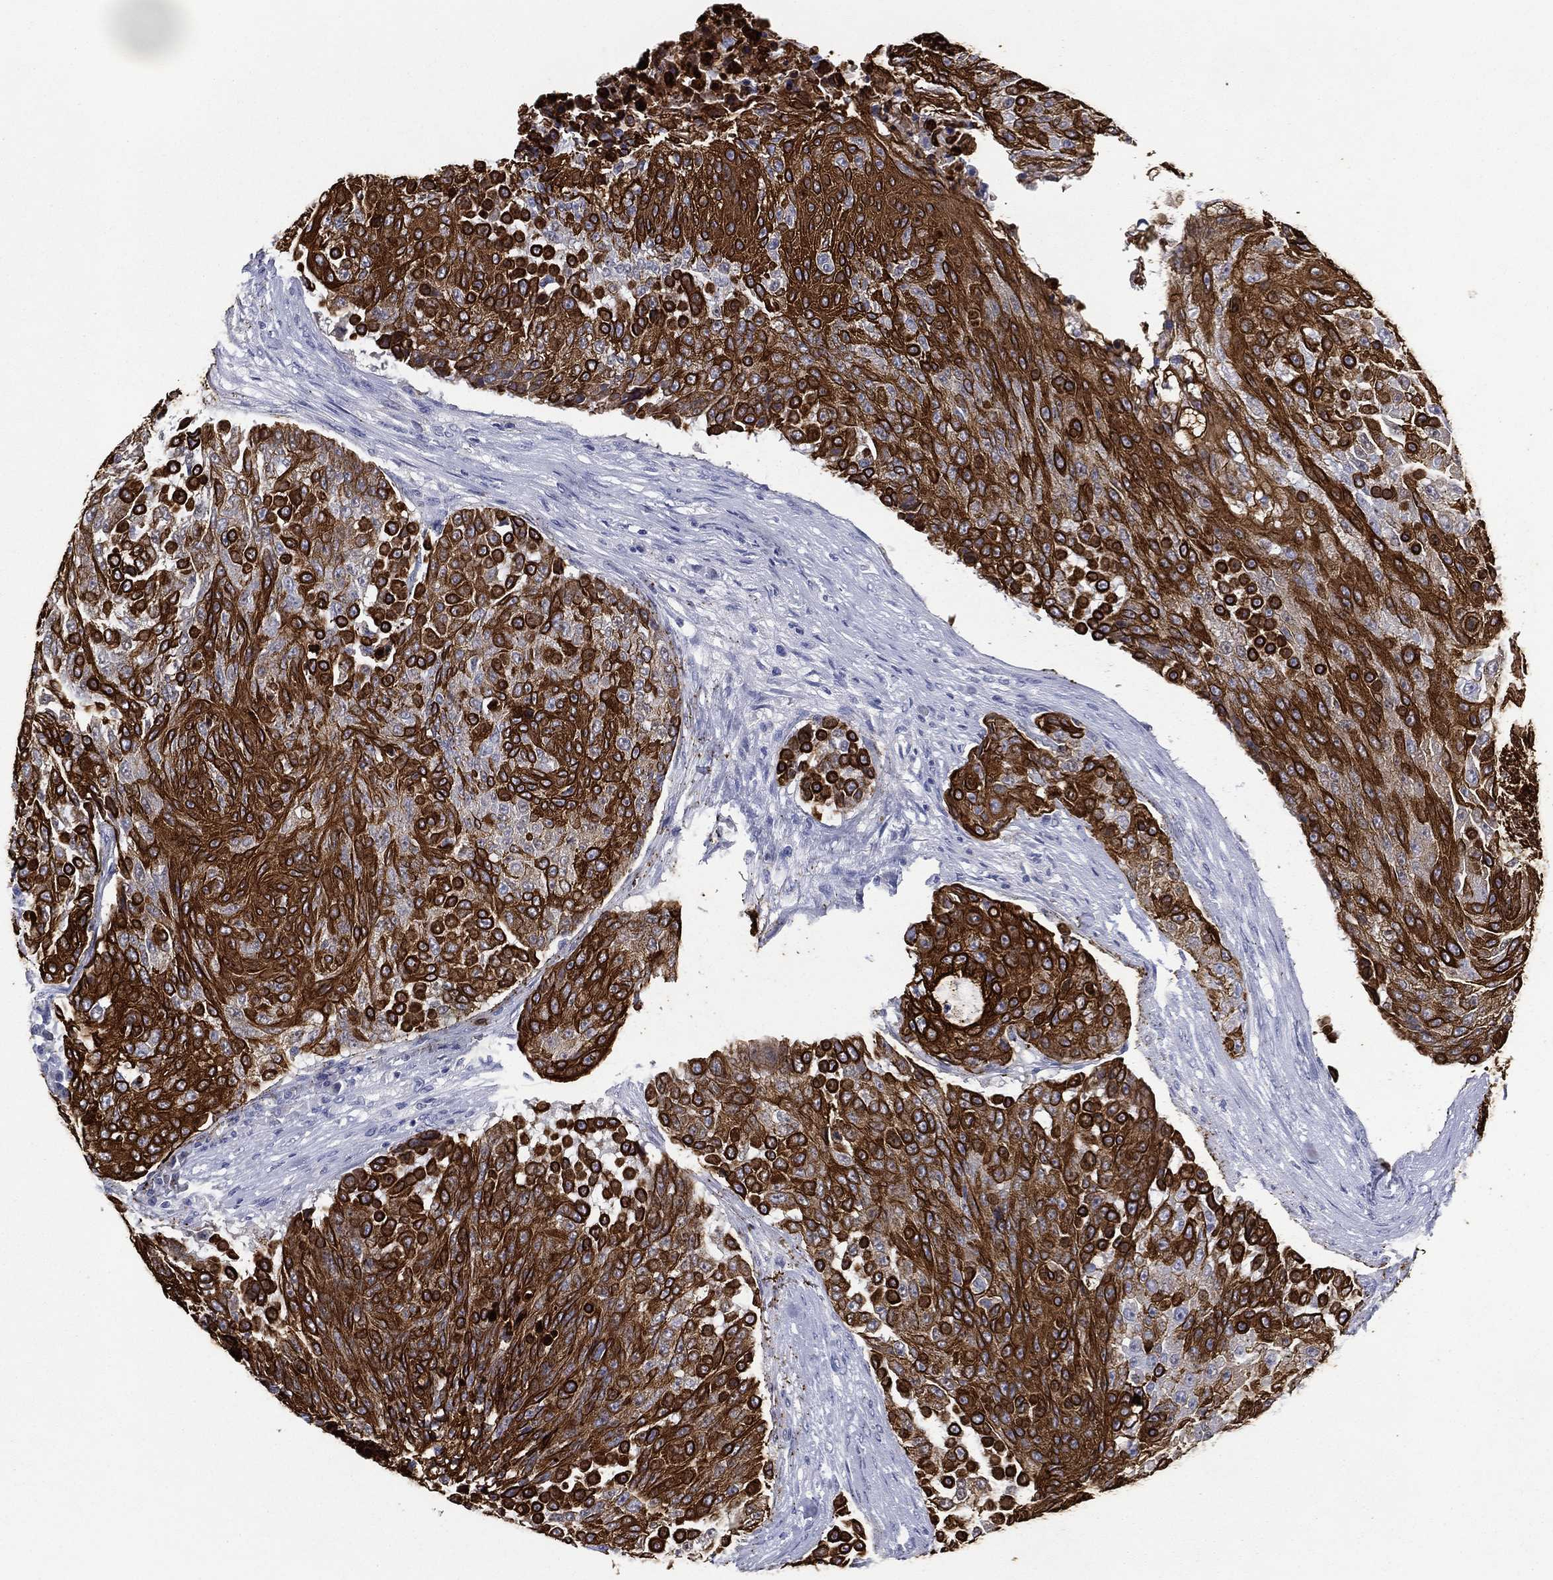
{"staining": {"intensity": "strong", "quantity": ">75%", "location": "cytoplasmic/membranous"}, "tissue": "urothelial cancer", "cell_type": "Tumor cells", "image_type": "cancer", "snomed": [{"axis": "morphology", "description": "Urothelial carcinoma, High grade"}, {"axis": "topography", "description": "Urinary bladder"}], "caption": "An immunohistochemistry photomicrograph of tumor tissue is shown. Protein staining in brown highlights strong cytoplasmic/membranous positivity in urothelial cancer within tumor cells.", "gene": "KRT7", "patient": {"sex": "female", "age": 63}}